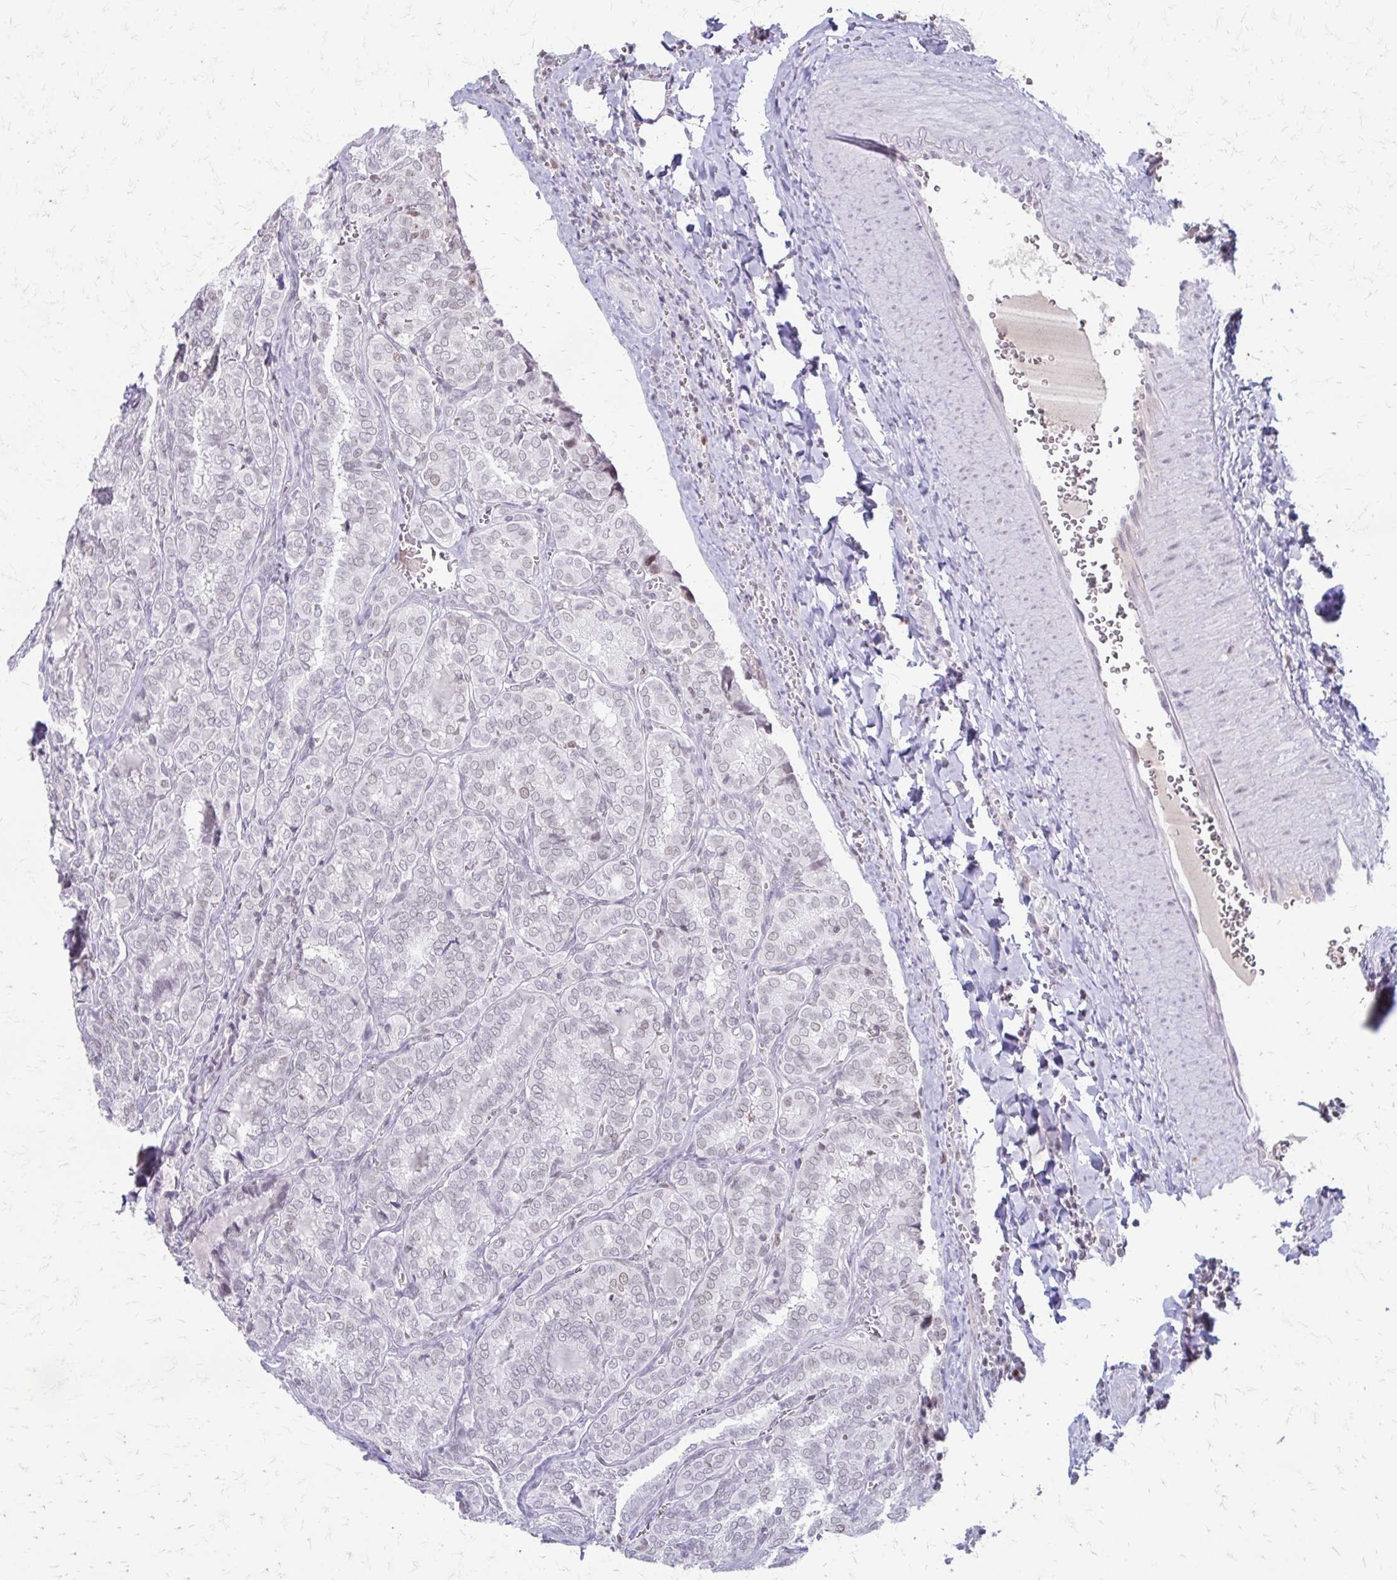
{"staining": {"intensity": "negative", "quantity": "none", "location": "none"}, "tissue": "thyroid cancer", "cell_type": "Tumor cells", "image_type": "cancer", "snomed": [{"axis": "morphology", "description": "Papillary adenocarcinoma, NOS"}, {"axis": "topography", "description": "Thyroid gland"}], "caption": "Immunohistochemical staining of human thyroid papillary adenocarcinoma reveals no significant expression in tumor cells. (DAB IHC with hematoxylin counter stain).", "gene": "EED", "patient": {"sex": "female", "age": 30}}